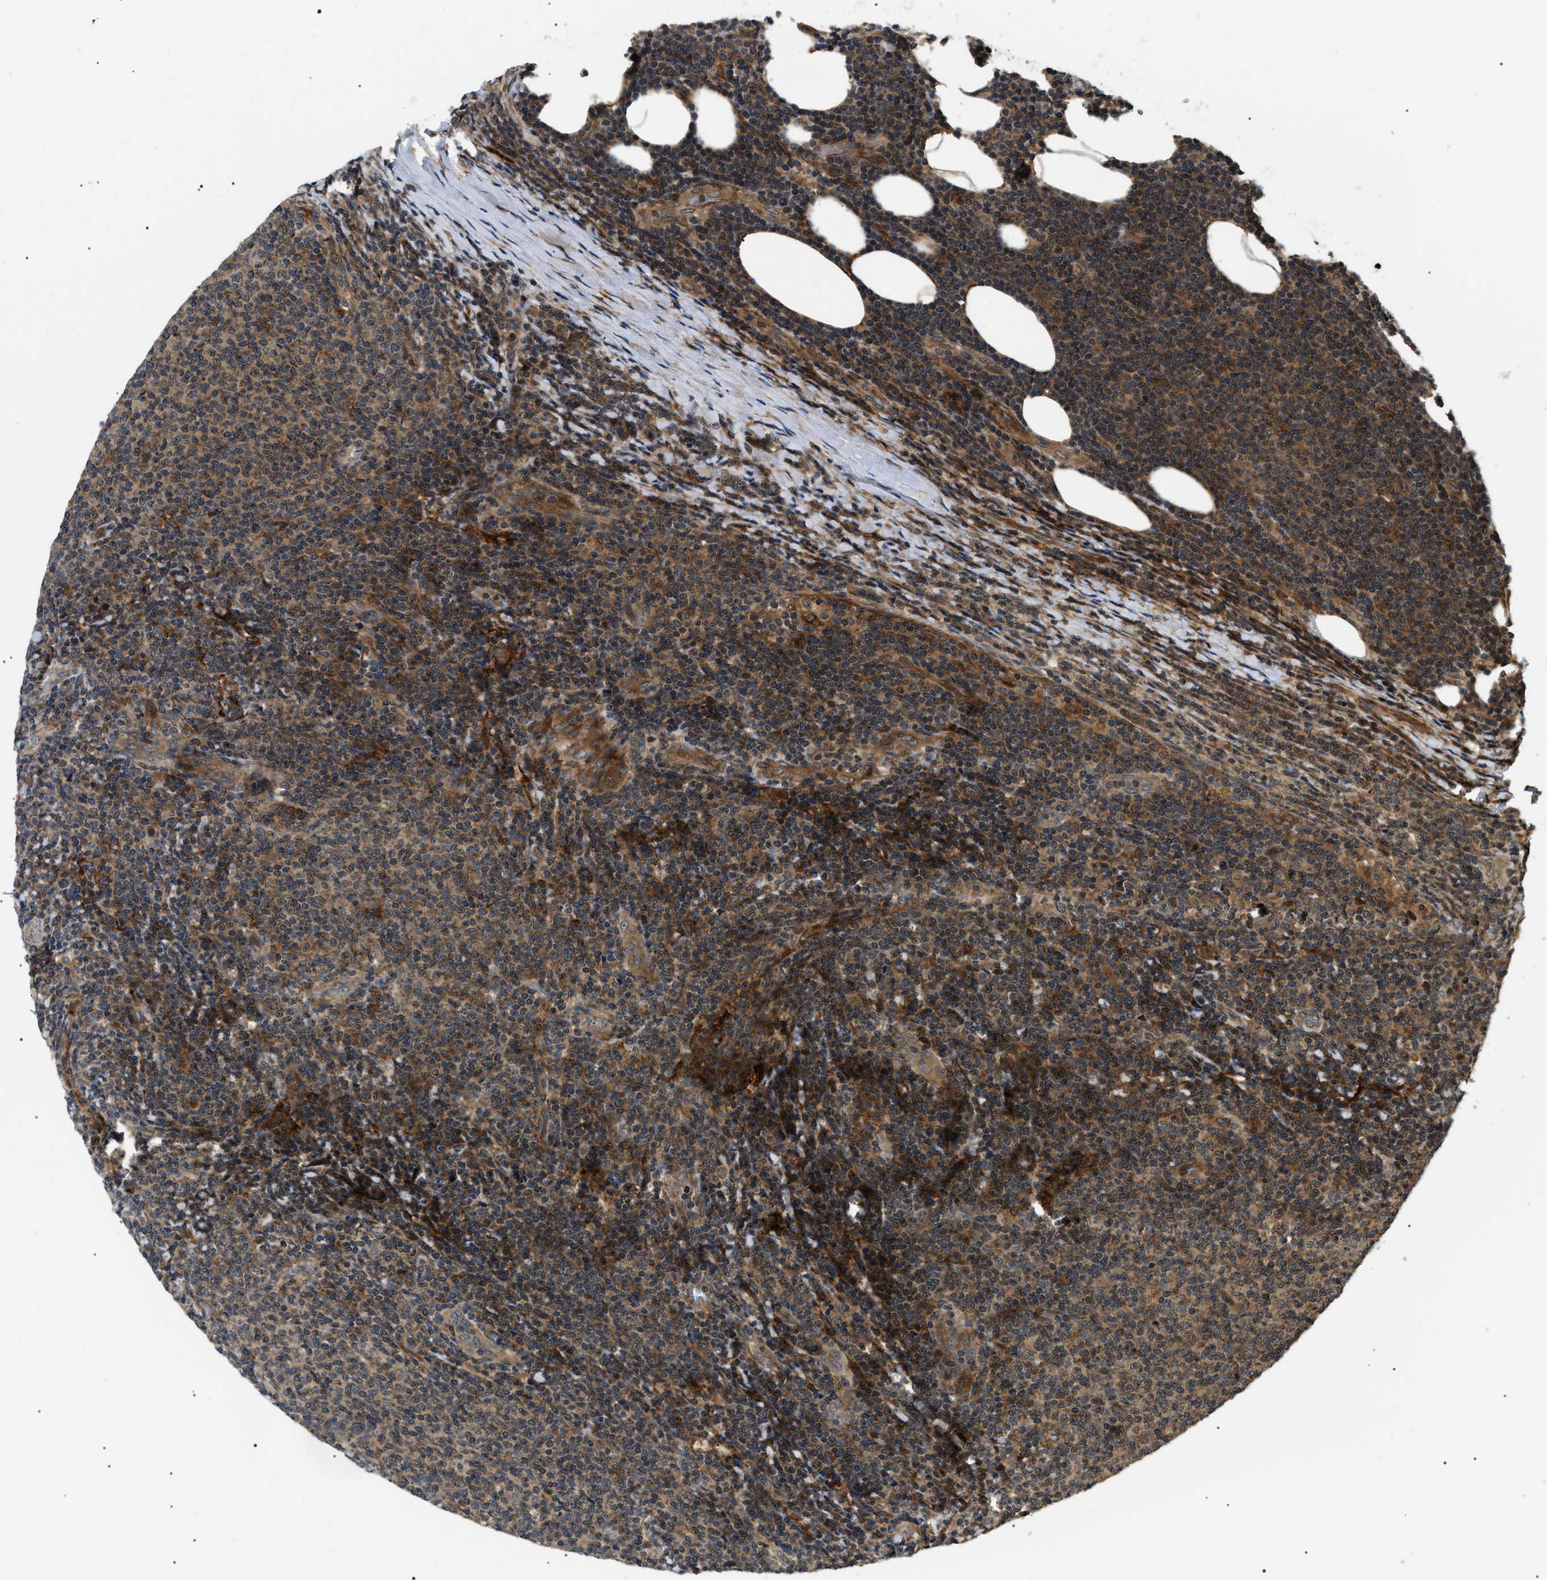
{"staining": {"intensity": "moderate", "quantity": ">75%", "location": "cytoplasmic/membranous"}, "tissue": "lymphoma", "cell_type": "Tumor cells", "image_type": "cancer", "snomed": [{"axis": "morphology", "description": "Malignant lymphoma, non-Hodgkin's type, Low grade"}, {"axis": "topography", "description": "Lymph node"}], "caption": "An IHC image of tumor tissue is shown. Protein staining in brown highlights moderate cytoplasmic/membranous positivity in lymphoma within tumor cells.", "gene": "ATP6AP1", "patient": {"sex": "male", "age": 66}}